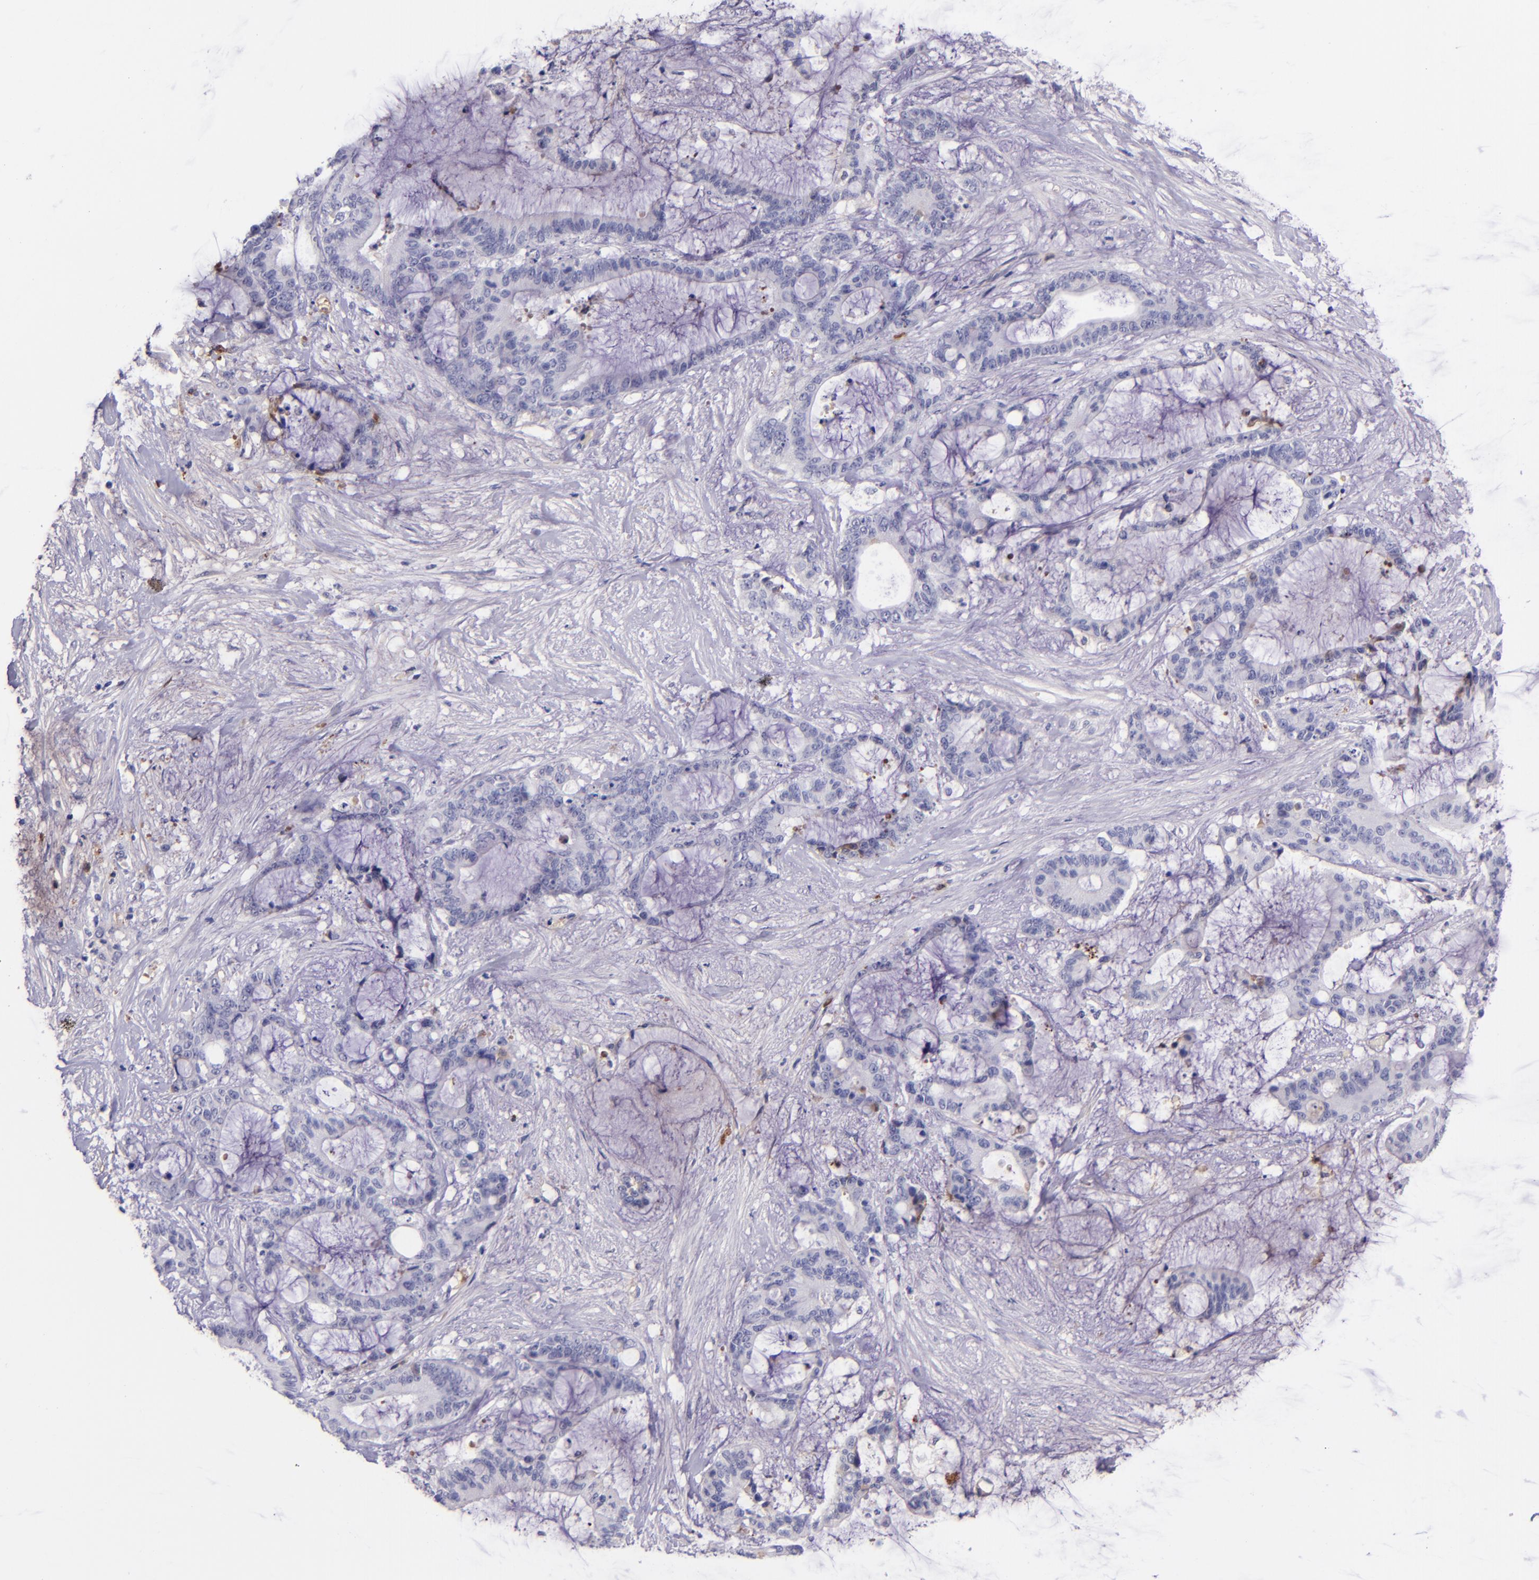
{"staining": {"intensity": "negative", "quantity": "none", "location": "none"}, "tissue": "liver cancer", "cell_type": "Tumor cells", "image_type": "cancer", "snomed": [{"axis": "morphology", "description": "Cholangiocarcinoma"}, {"axis": "topography", "description": "Liver"}], "caption": "Immunohistochemistry of liver cholangiocarcinoma reveals no staining in tumor cells.", "gene": "KNG1", "patient": {"sex": "female", "age": 73}}